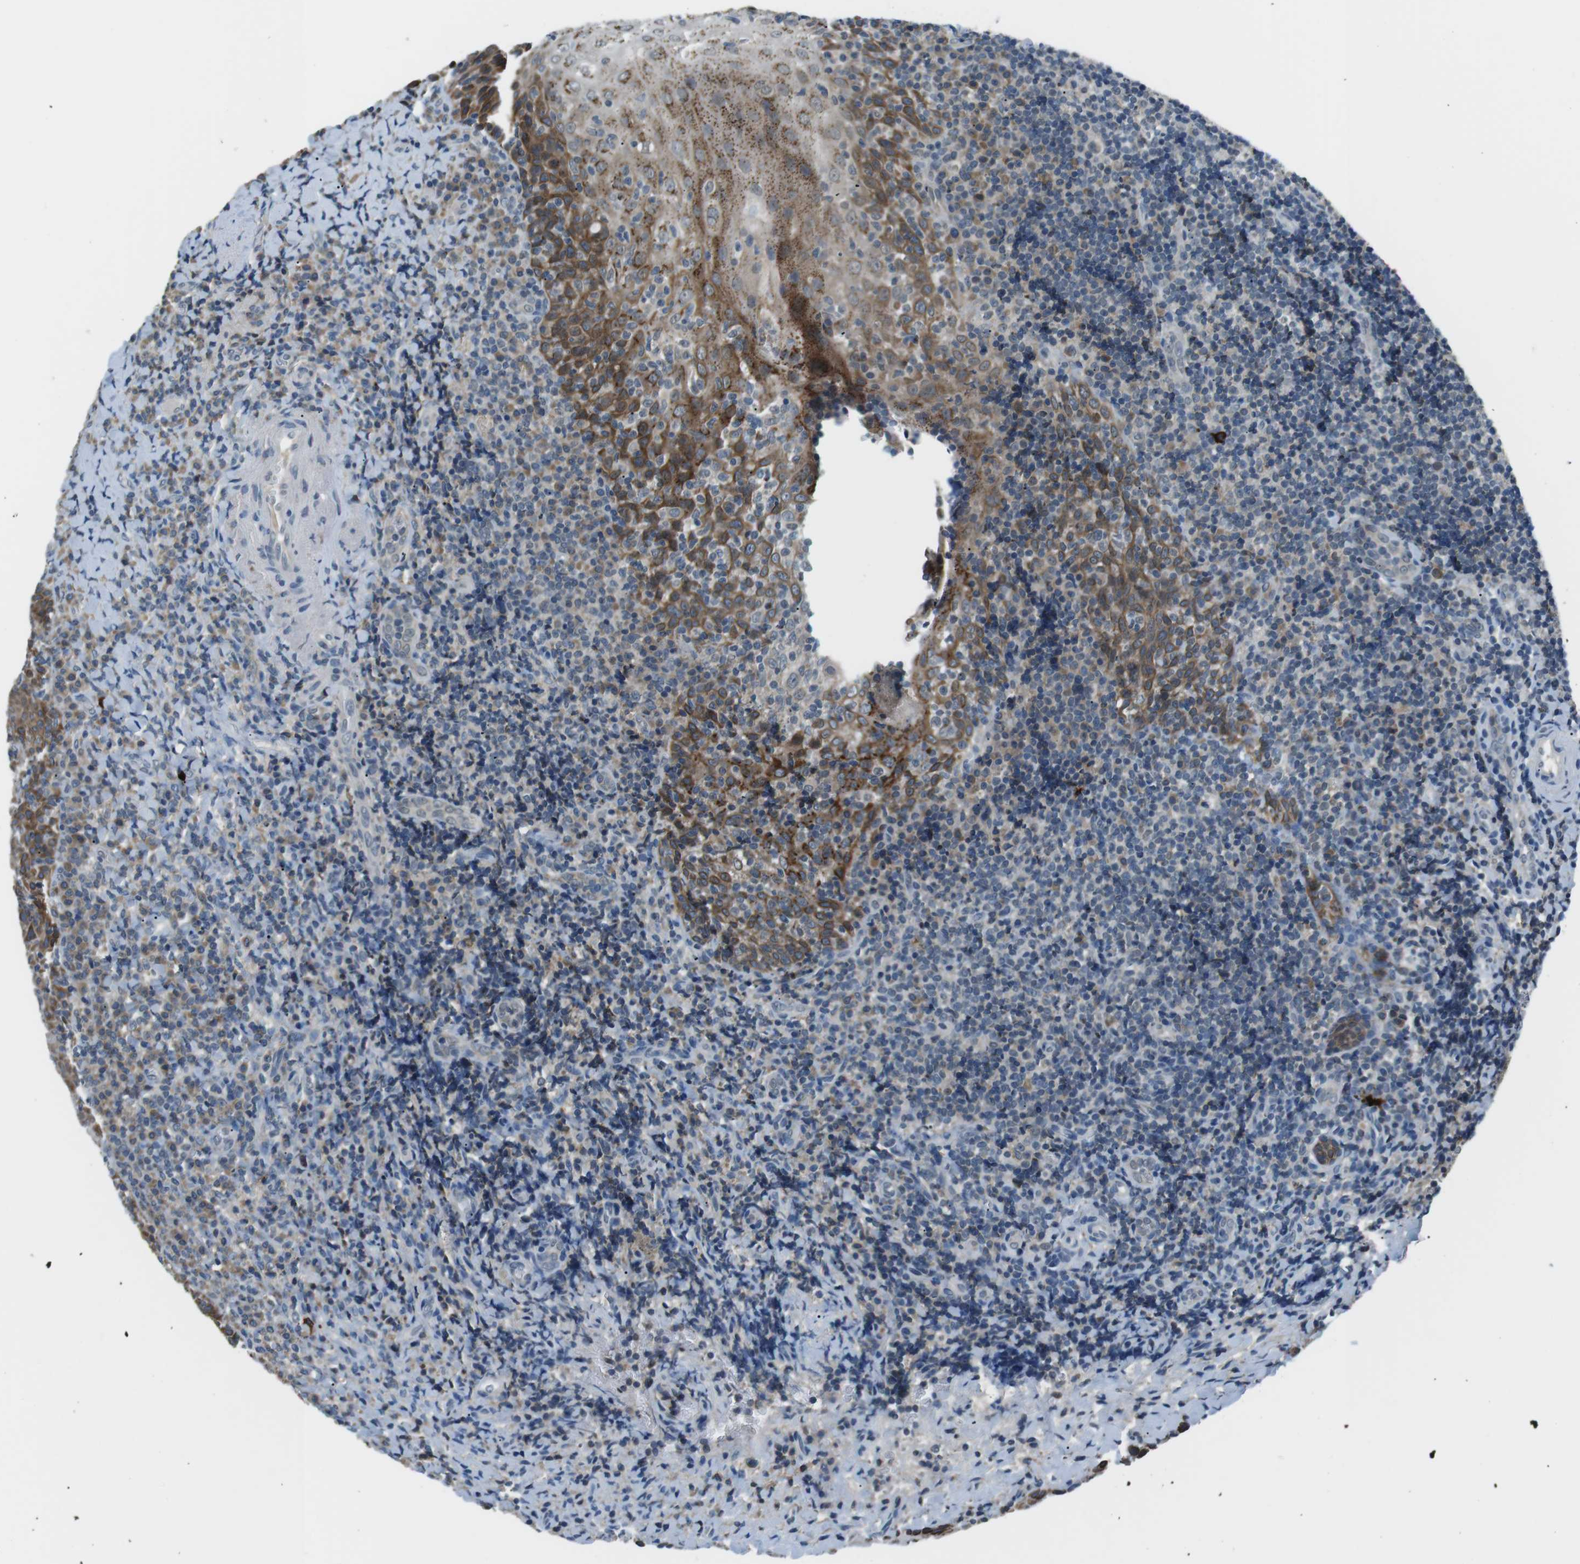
{"staining": {"intensity": "weak", "quantity": "25%-75%", "location": "cytoplasmic/membranous"}, "tissue": "tonsil", "cell_type": "Germinal center cells", "image_type": "normal", "snomed": [{"axis": "morphology", "description": "Normal tissue, NOS"}, {"axis": "topography", "description": "Tonsil"}], "caption": "Weak cytoplasmic/membranous protein expression is present in about 25%-75% of germinal center cells in tonsil. The protein is stained brown, and the nuclei are stained in blue (DAB IHC with brightfield microscopy, high magnification).", "gene": "FAM3B", "patient": {"sex": "male", "age": 37}}